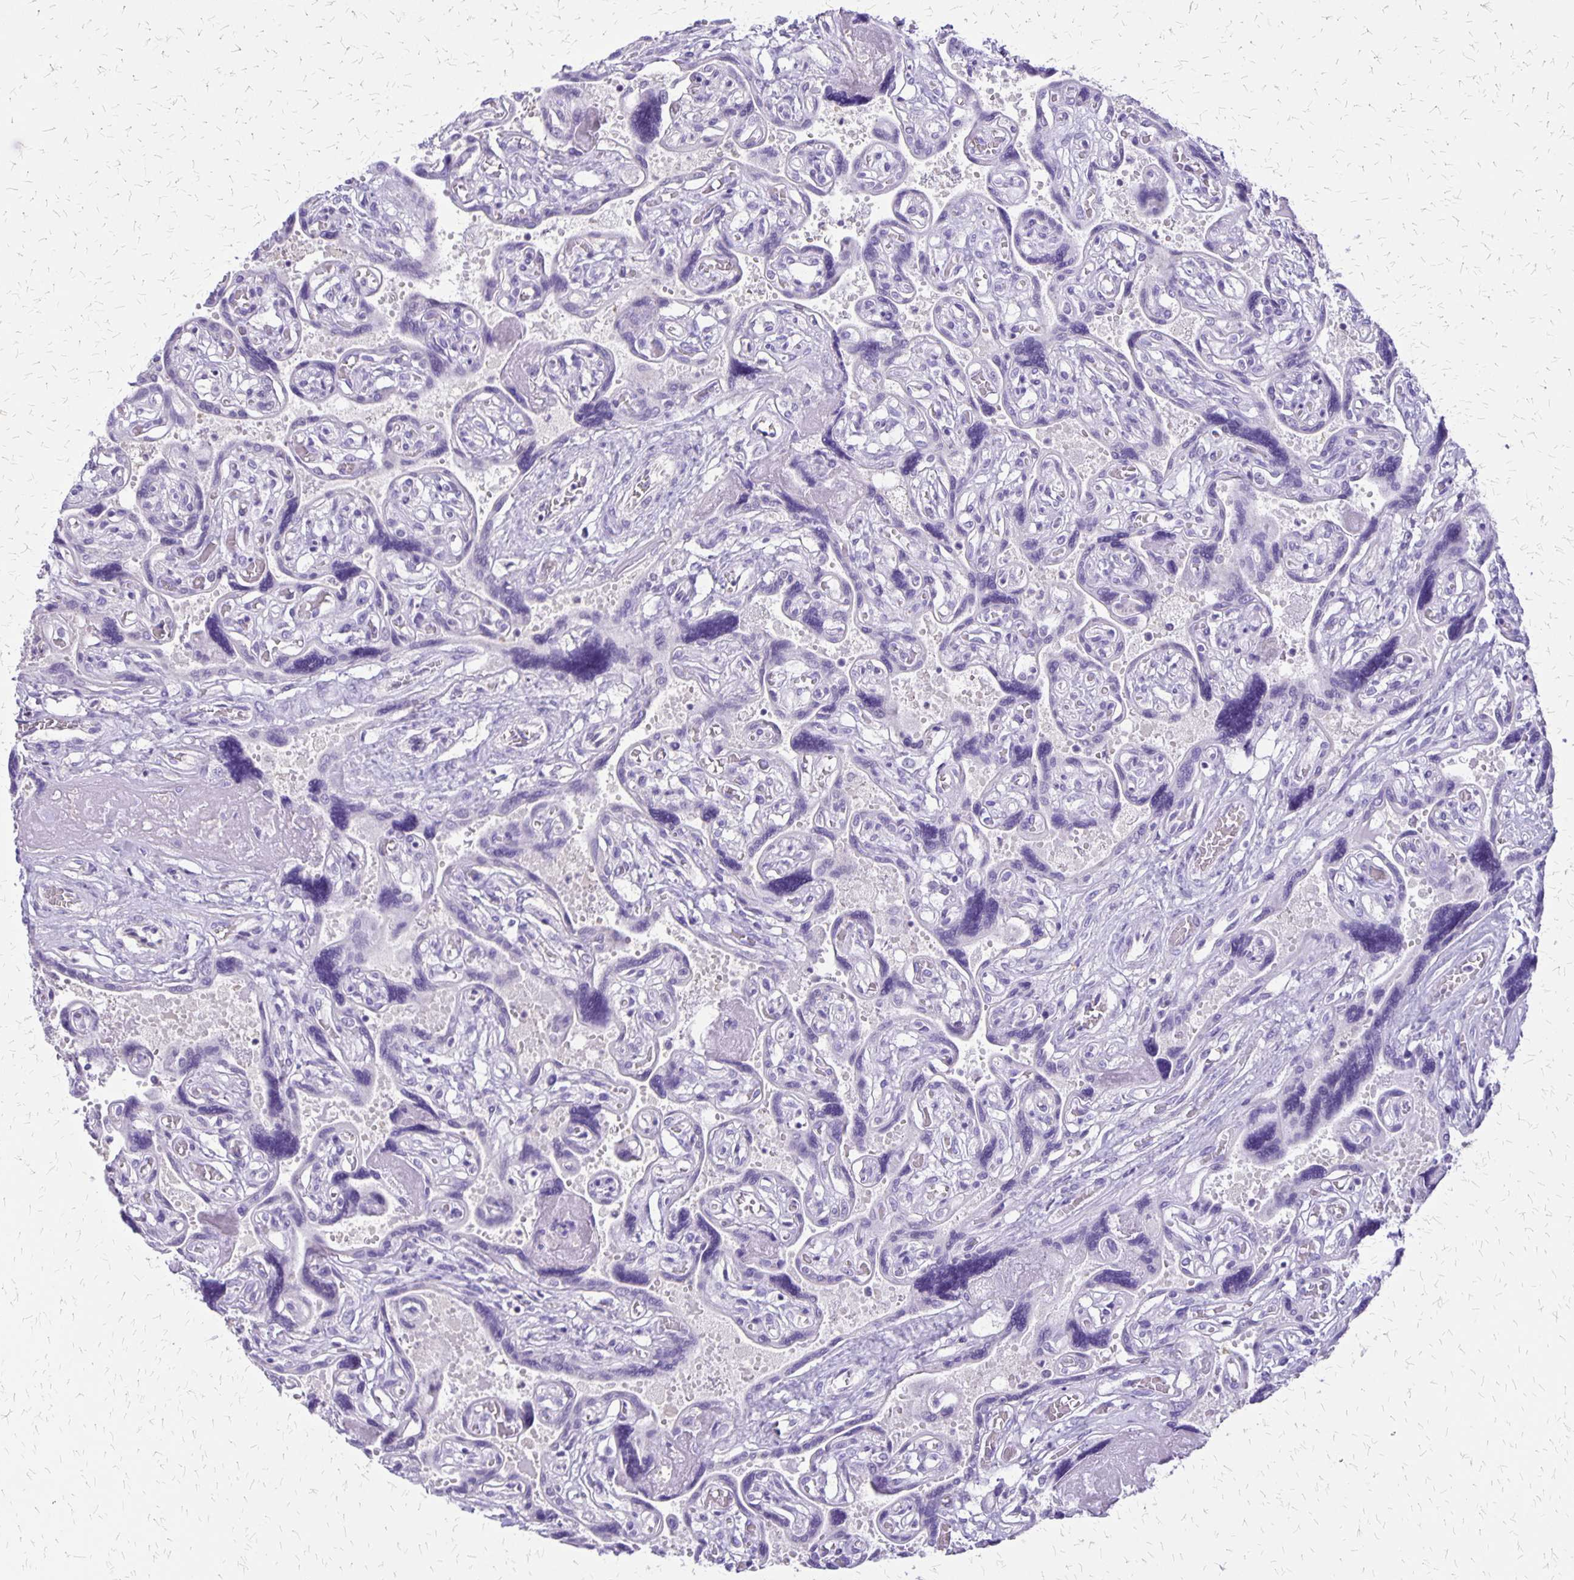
{"staining": {"intensity": "negative", "quantity": "none", "location": "none"}, "tissue": "placenta", "cell_type": "Decidual cells", "image_type": "normal", "snomed": [{"axis": "morphology", "description": "Normal tissue, NOS"}, {"axis": "topography", "description": "Placenta"}], "caption": "Immunohistochemistry (IHC) of normal placenta reveals no staining in decidual cells.", "gene": "SI", "patient": {"sex": "female", "age": 32}}